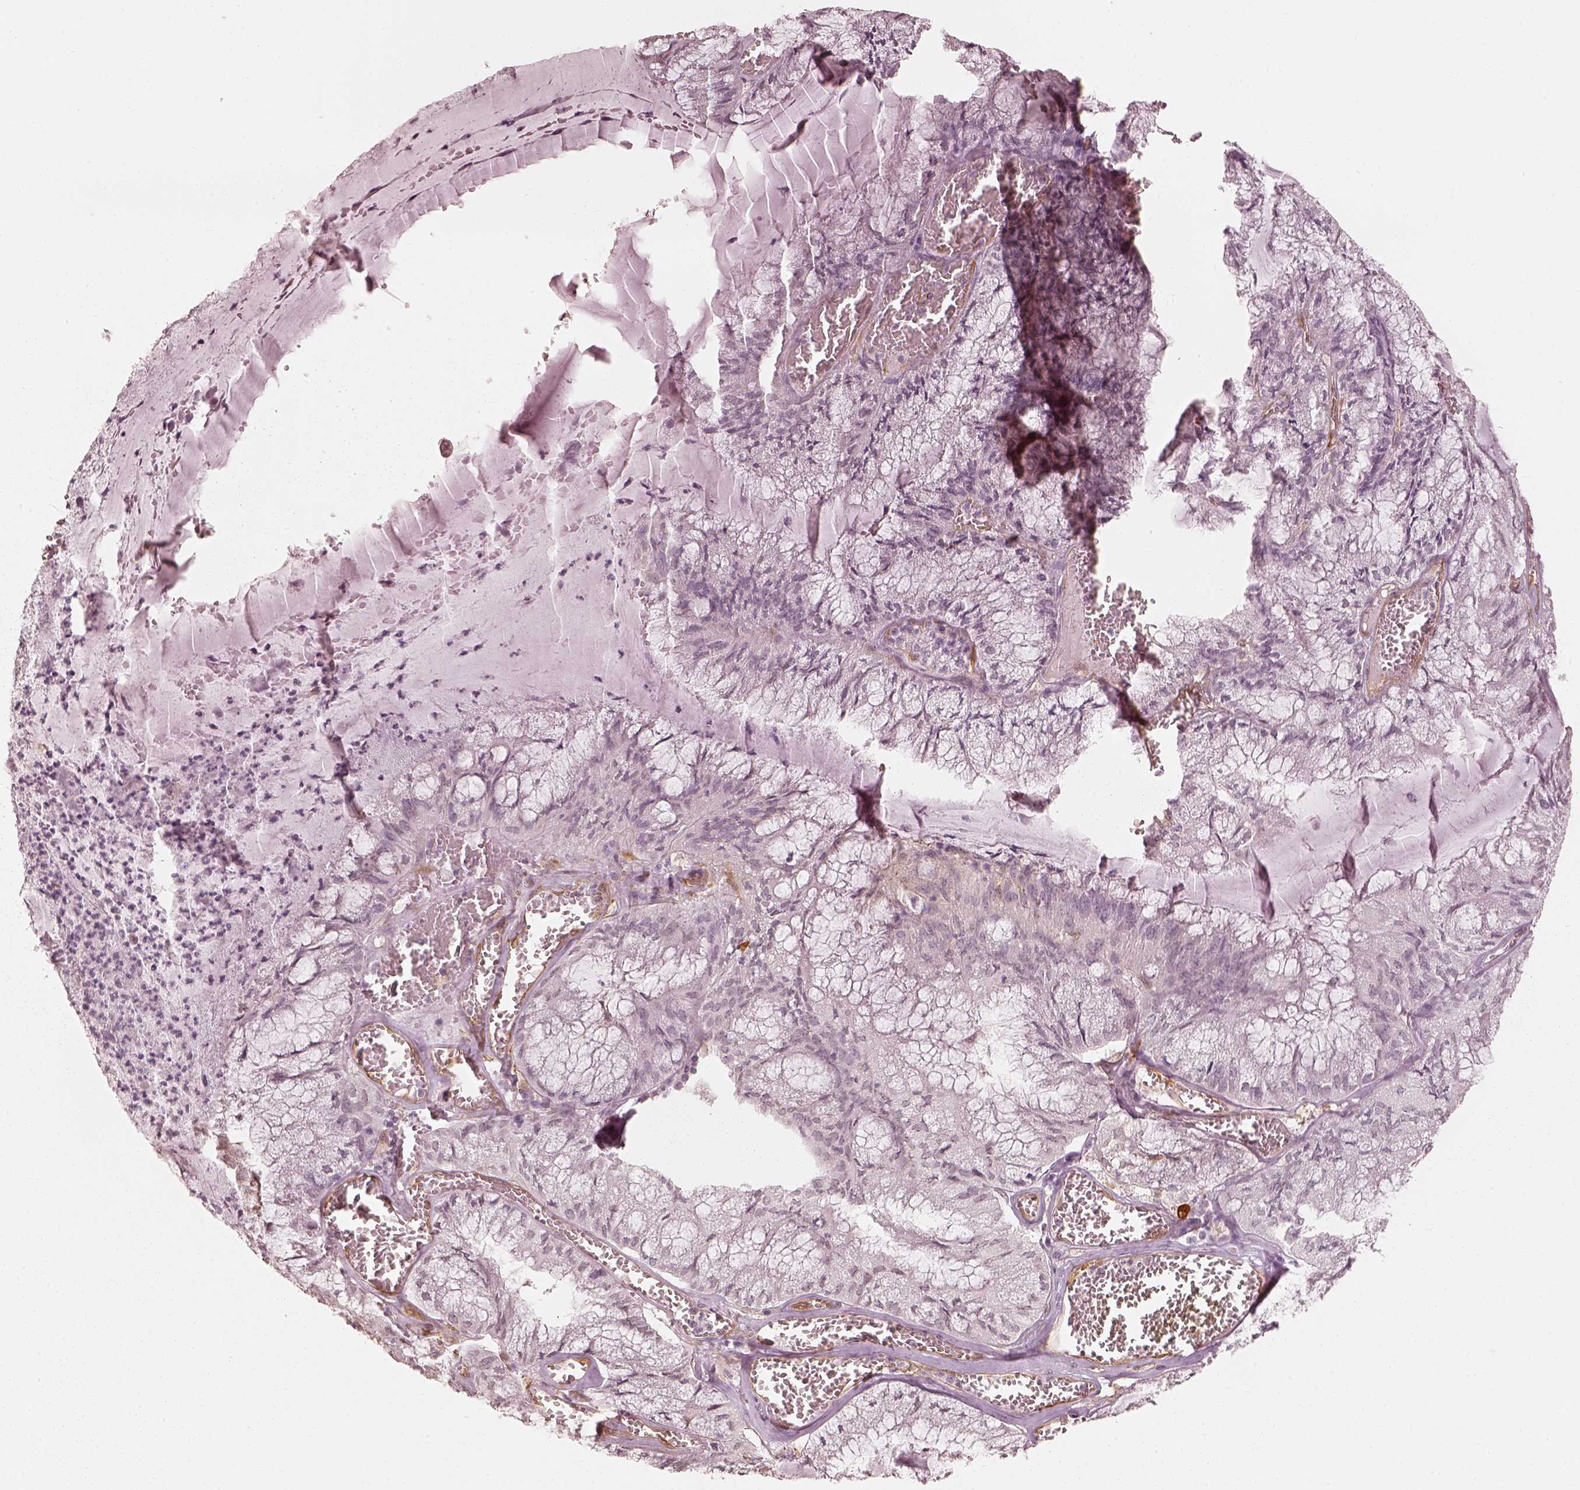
{"staining": {"intensity": "negative", "quantity": "none", "location": "none"}, "tissue": "endometrial cancer", "cell_type": "Tumor cells", "image_type": "cancer", "snomed": [{"axis": "morphology", "description": "Carcinoma, NOS"}, {"axis": "topography", "description": "Endometrium"}], "caption": "Immunohistochemistry histopathology image of neoplastic tissue: endometrial cancer (carcinoma) stained with DAB (3,3'-diaminobenzidine) exhibits no significant protein expression in tumor cells.", "gene": "FSCN1", "patient": {"sex": "female", "age": 62}}